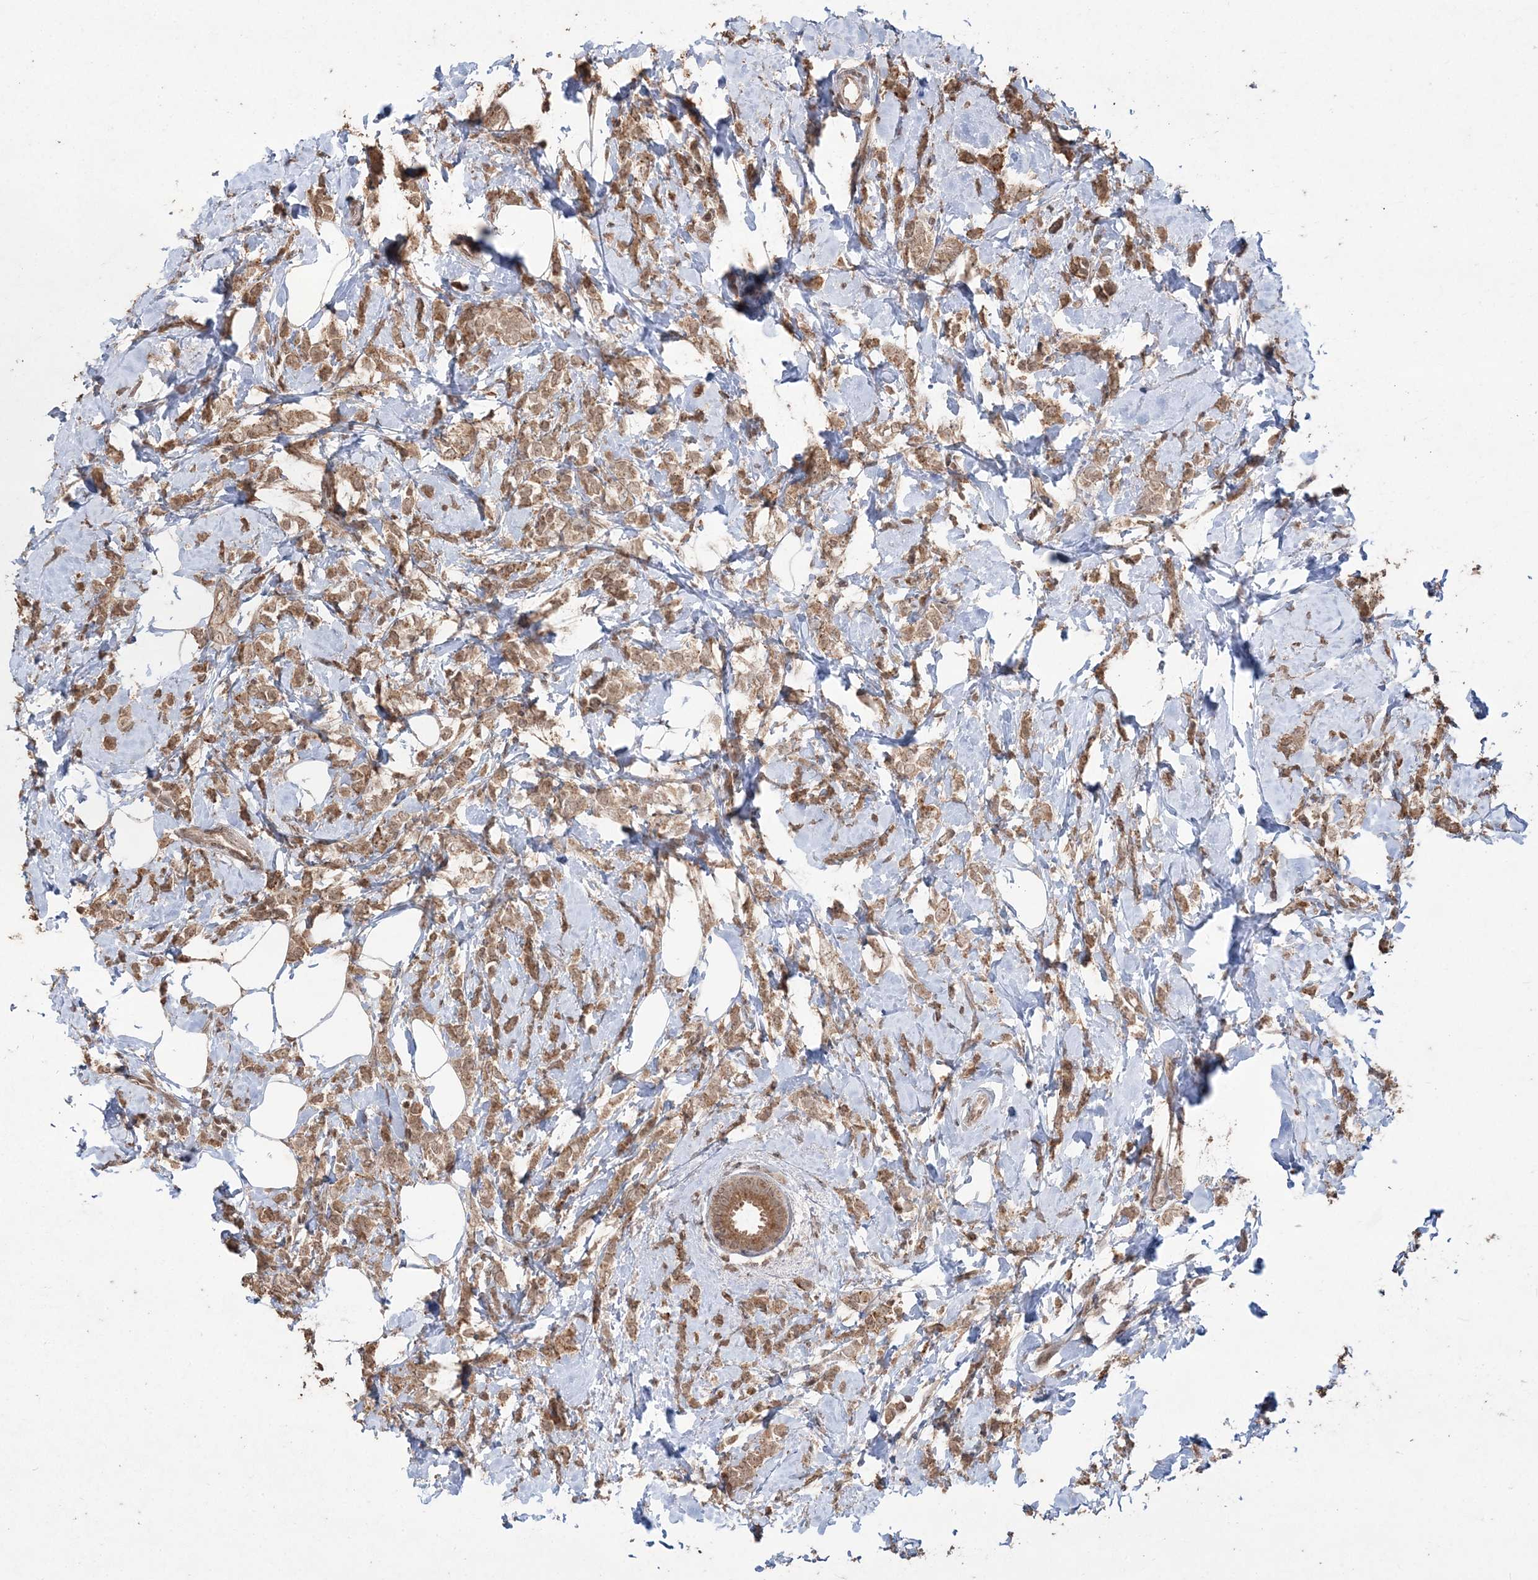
{"staining": {"intensity": "moderate", "quantity": ">75%", "location": "cytoplasmic/membranous,nuclear"}, "tissue": "breast cancer", "cell_type": "Tumor cells", "image_type": "cancer", "snomed": [{"axis": "morphology", "description": "Lobular carcinoma"}, {"axis": "topography", "description": "Breast"}], "caption": "A brown stain highlights moderate cytoplasmic/membranous and nuclear staining of a protein in human lobular carcinoma (breast) tumor cells.", "gene": "EHHADH", "patient": {"sex": "female", "age": 47}}